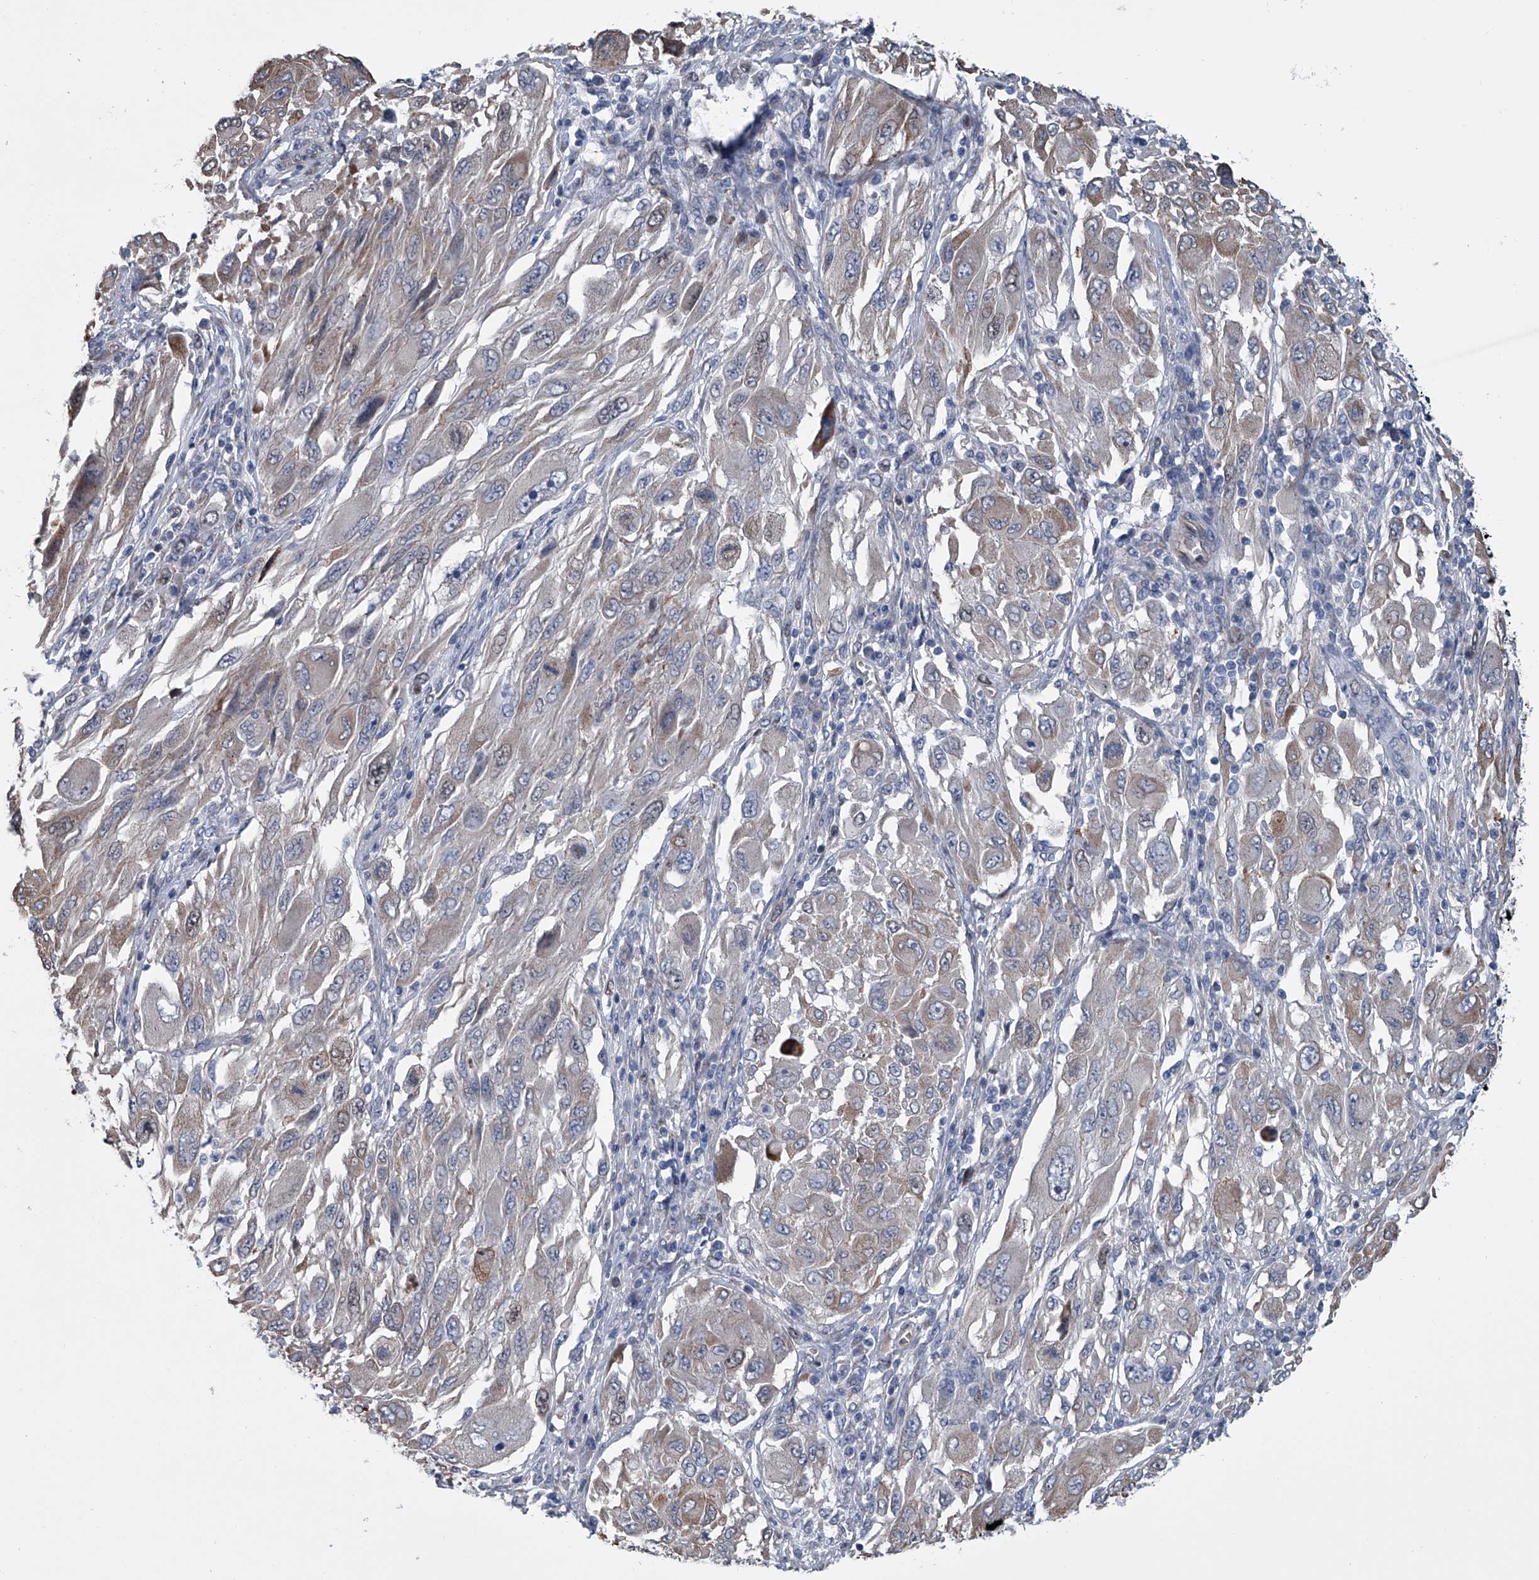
{"staining": {"intensity": "negative", "quantity": "none", "location": "none"}, "tissue": "melanoma", "cell_type": "Tumor cells", "image_type": "cancer", "snomed": [{"axis": "morphology", "description": "Malignant melanoma, NOS"}, {"axis": "topography", "description": "Skin"}], "caption": "Immunohistochemical staining of melanoma demonstrates no significant expression in tumor cells.", "gene": "ABCG1", "patient": {"sex": "female", "age": 91}}